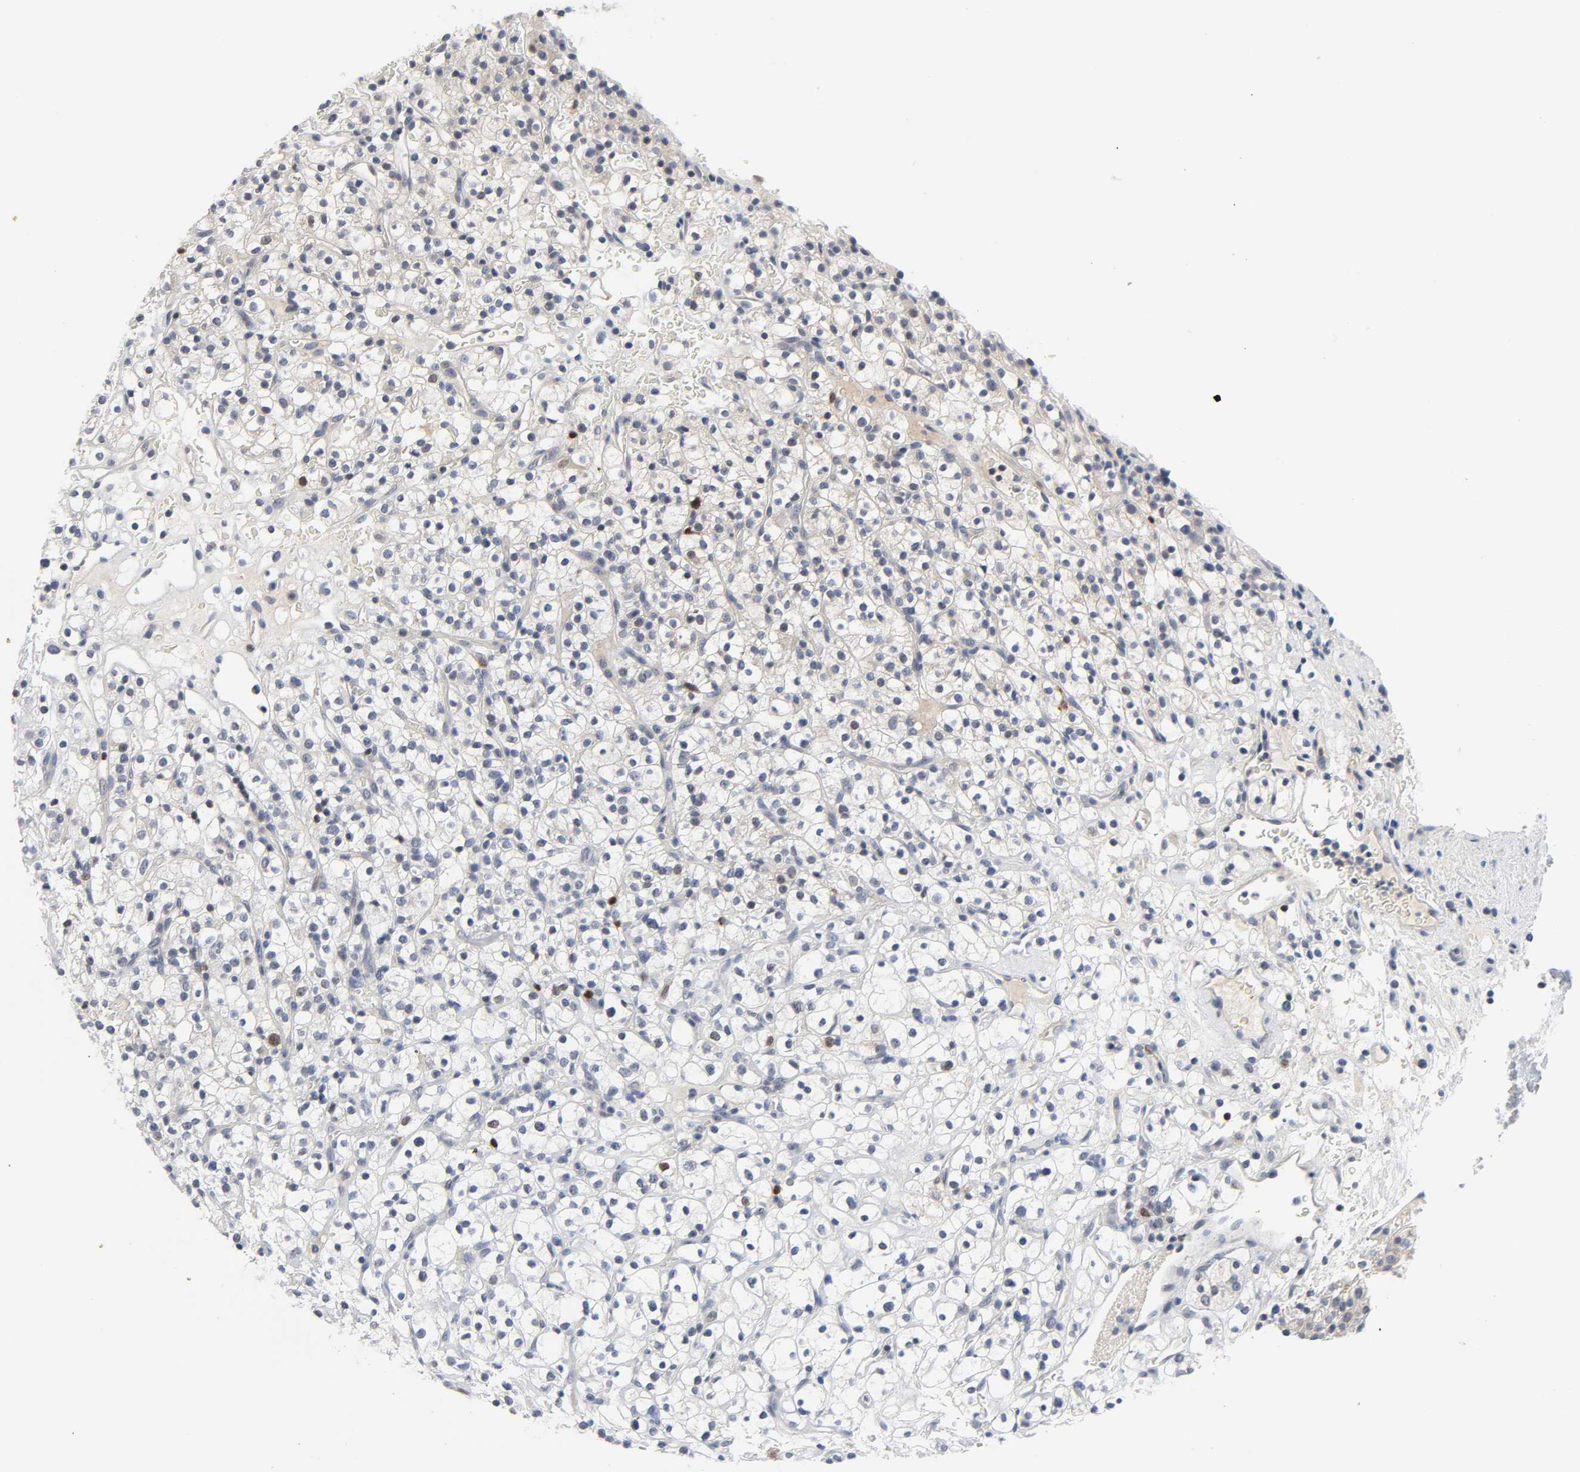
{"staining": {"intensity": "negative", "quantity": "none", "location": "none"}, "tissue": "renal cancer", "cell_type": "Tumor cells", "image_type": "cancer", "snomed": [{"axis": "morphology", "description": "Normal tissue, NOS"}, {"axis": "morphology", "description": "Adenocarcinoma, NOS"}, {"axis": "topography", "description": "Kidney"}], "caption": "Immunohistochemistry (IHC) of adenocarcinoma (renal) displays no positivity in tumor cells.", "gene": "WEE1", "patient": {"sex": "female", "age": 72}}